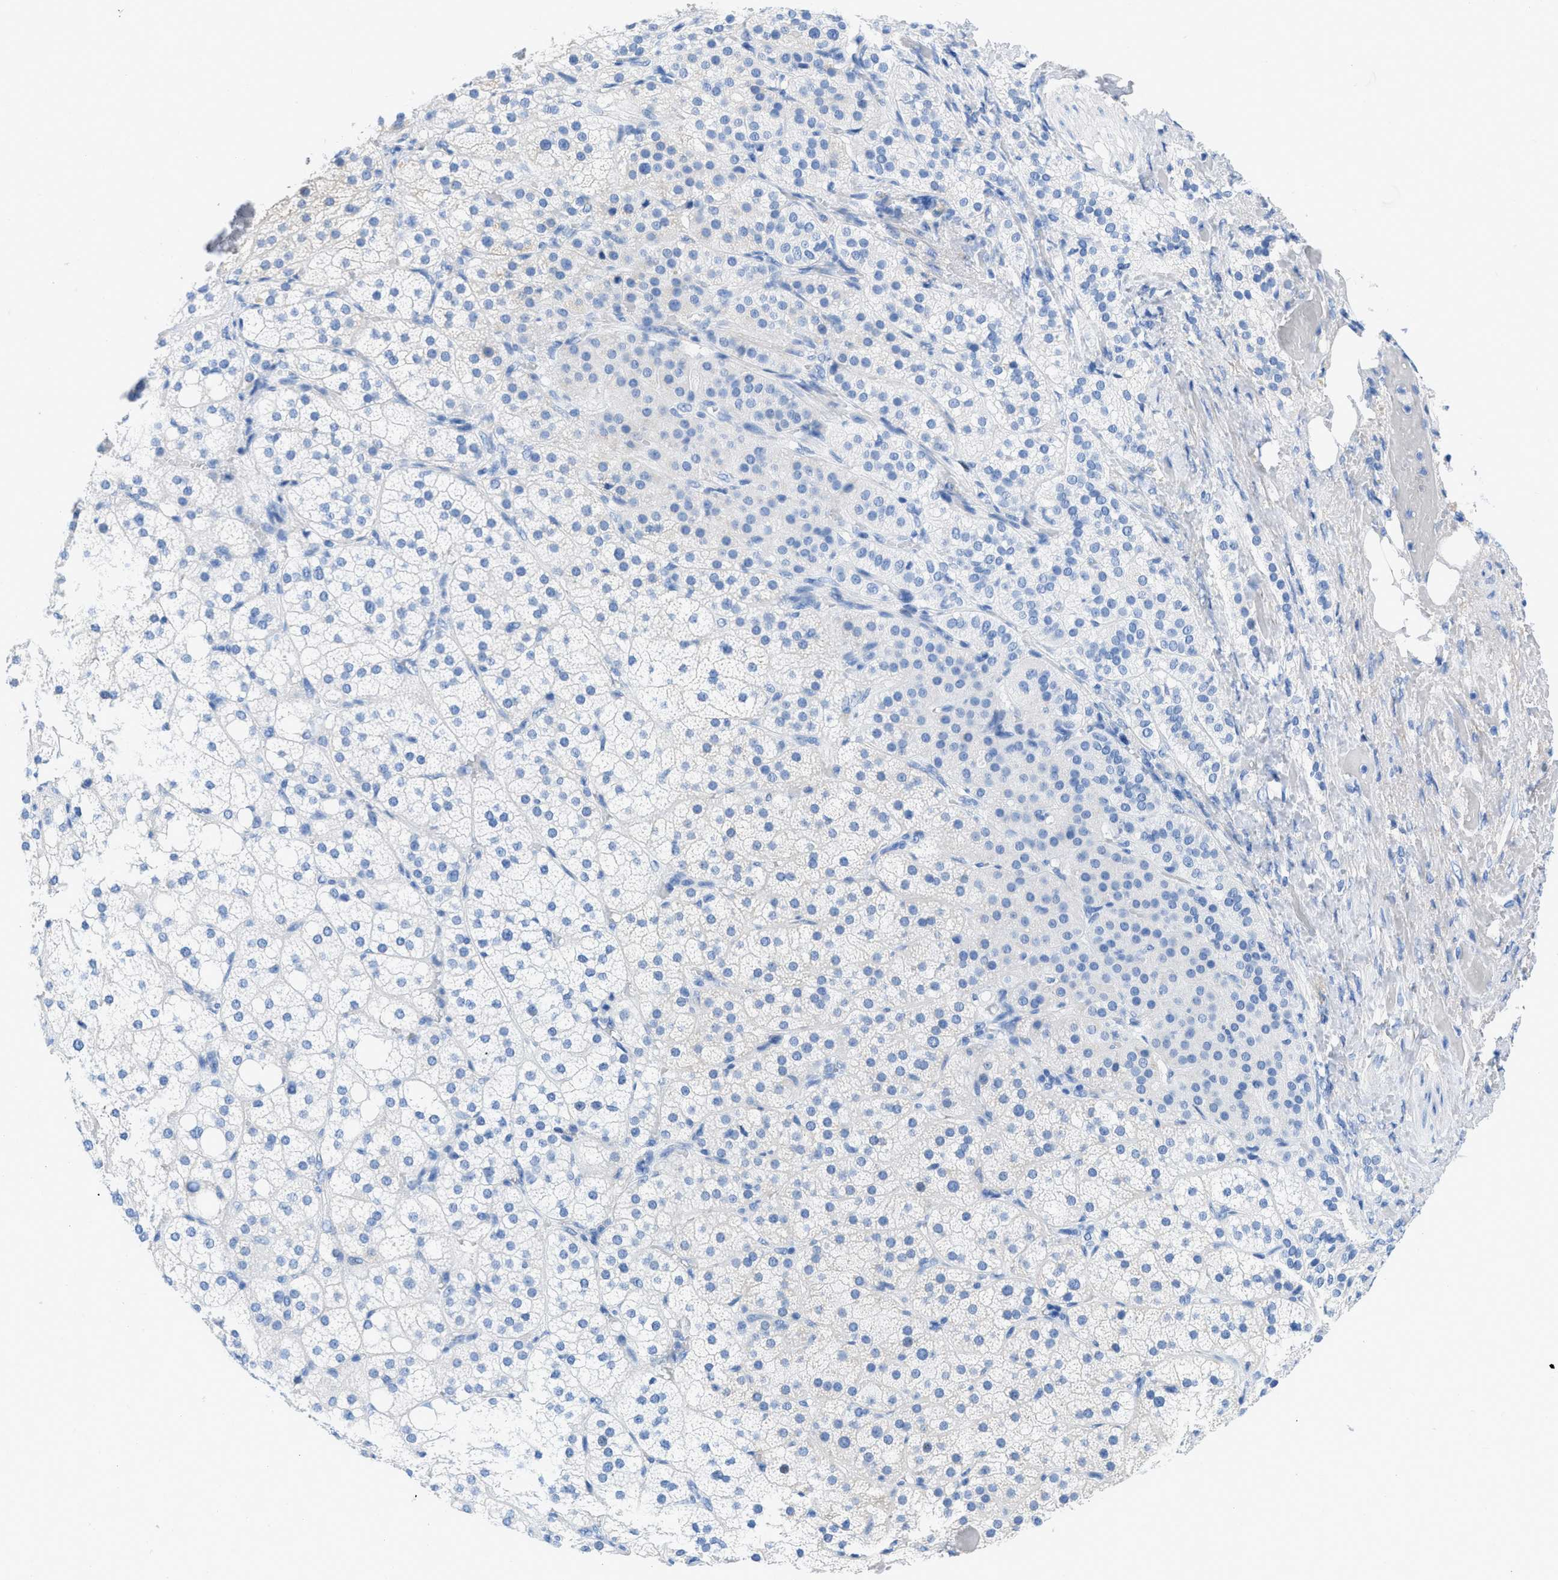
{"staining": {"intensity": "negative", "quantity": "none", "location": "none"}, "tissue": "adrenal gland", "cell_type": "Glandular cells", "image_type": "normal", "snomed": [{"axis": "morphology", "description": "Normal tissue, NOS"}, {"axis": "topography", "description": "Adrenal gland"}], "caption": "Immunohistochemistry (IHC) photomicrograph of benign adrenal gland stained for a protein (brown), which displays no expression in glandular cells. Nuclei are stained in blue.", "gene": "COL3A1", "patient": {"sex": "female", "age": 59}}